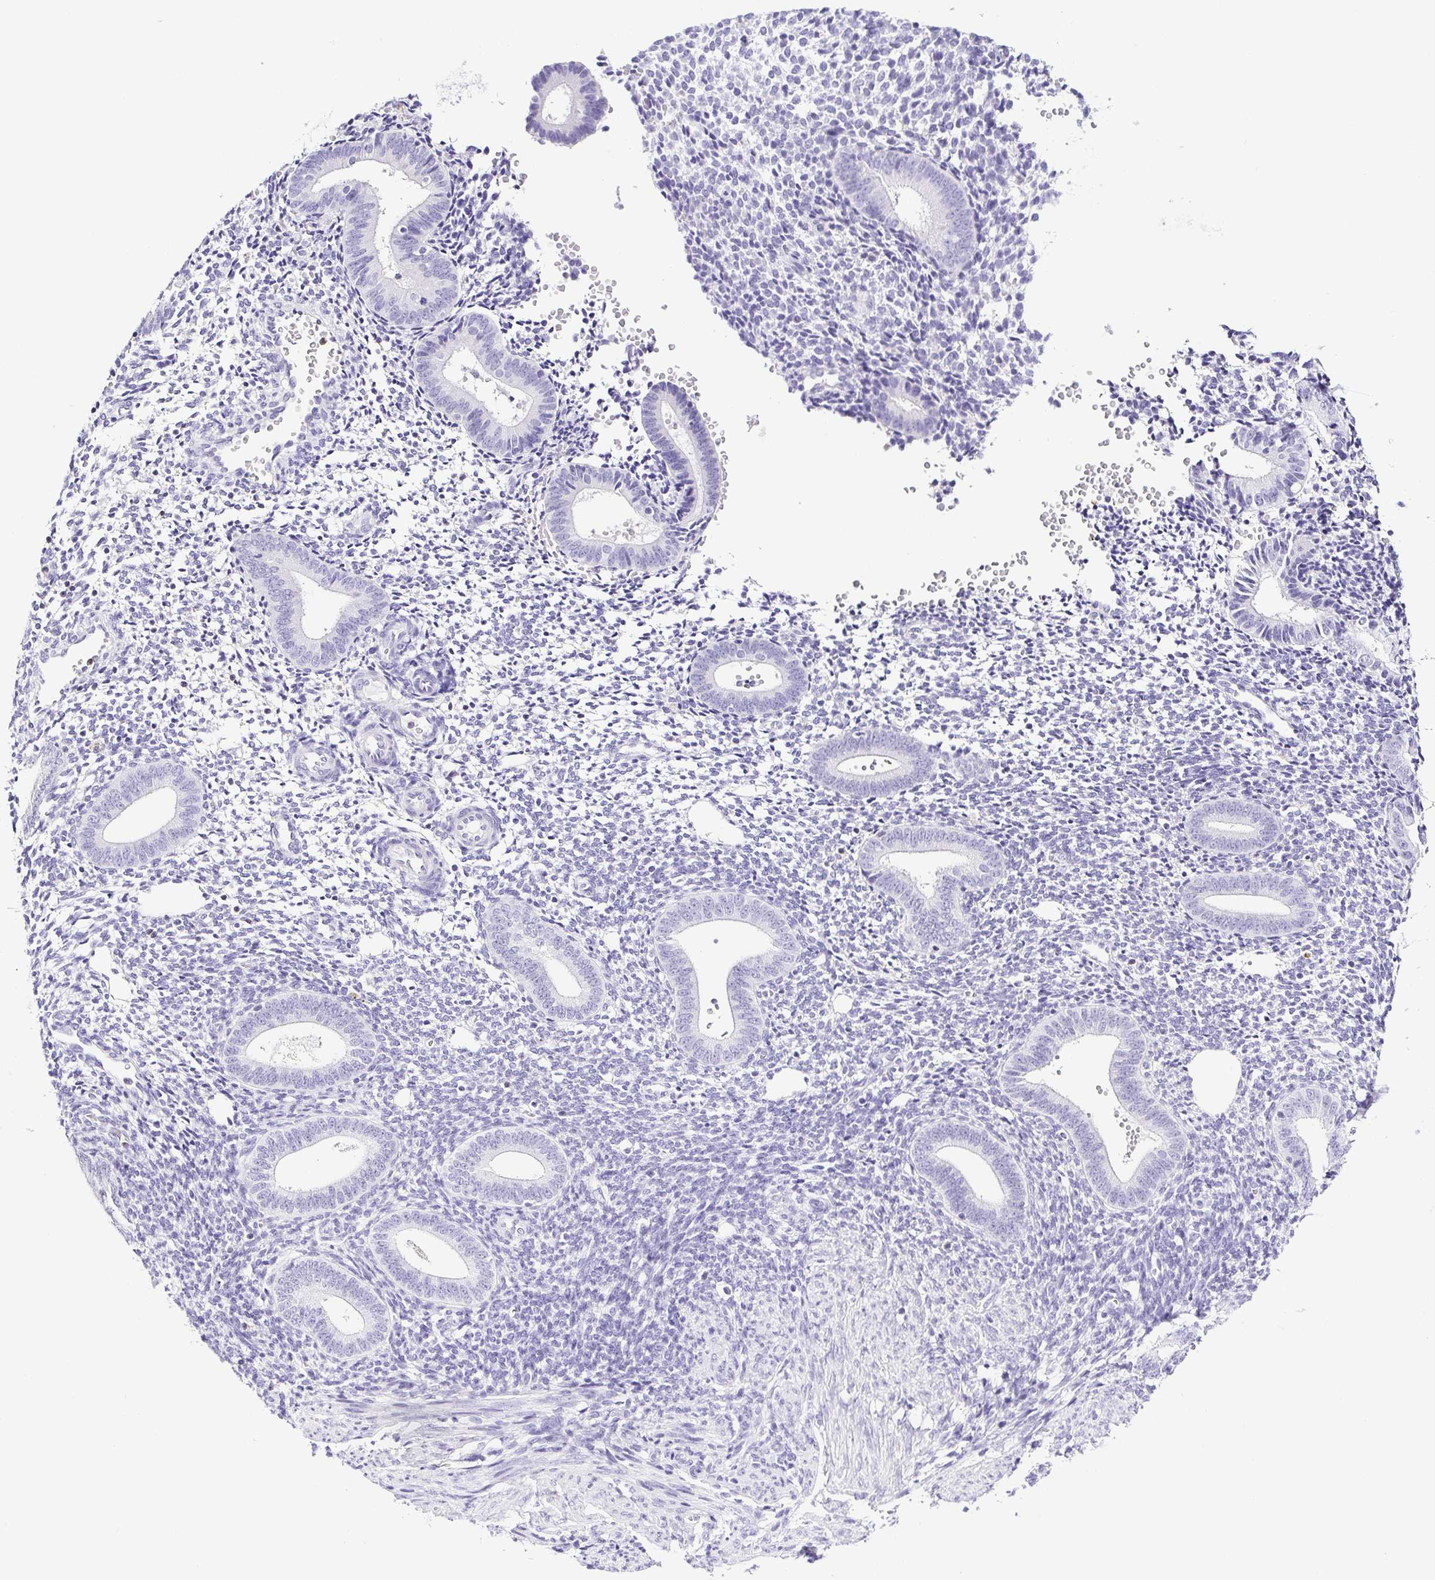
{"staining": {"intensity": "negative", "quantity": "none", "location": "none"}, "tissue": "endometrium", "cell_type": "Cells in endometrial stroma", "image_type": "normal", "snomed": [{"axis": "morphology", "description": "Normal tissue, NOS"}, {"axis": "topography", "description": "Endometrium"}], "caption": "IHC photomicrograph of benign human endometrium stained for a protein (brown), which demonstrates no positivity in cells in endometrial stroma.", "gene": "SYNPR", "patient": {"sex": "female", "age": 40}}